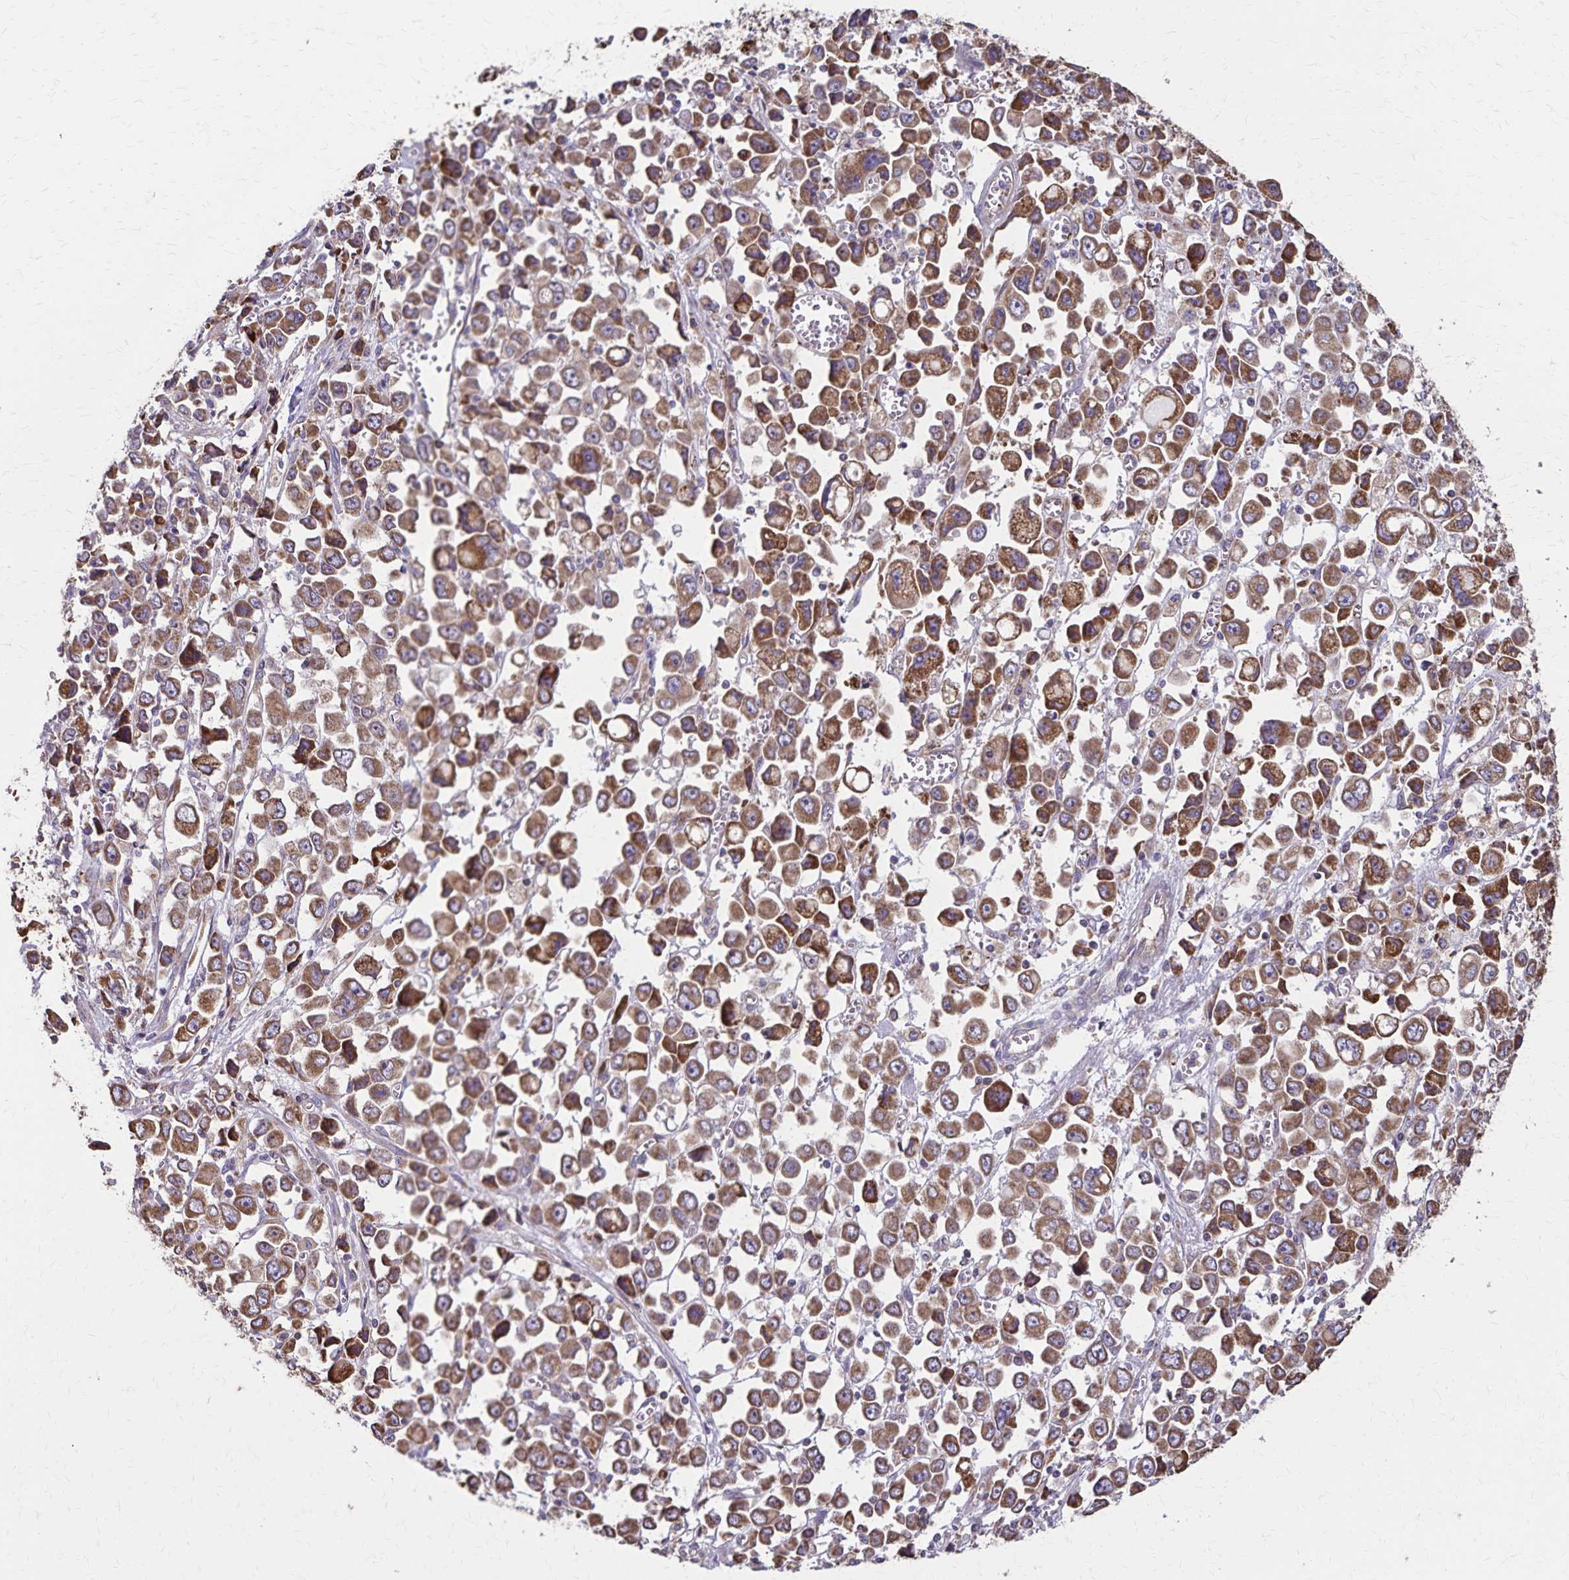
{"staining": {"intensity": "strong", "quantity": ">75%", "location": "cytoplasmic/membranous"}, "tissue": "stomach cancer", "cell_type": "Tumor cells", "image_type": "cancer", "snomed": [{"axis": "morphology", "description": "Adenocarcinoma, NOS"}, {"axis": "topography", "description": "Stomach, upper"}], "caption": "A brown stain highlights strong cytoplasmic/membranous positivity of a protein in human stomach cancer tumor cells.", "gene": "RNF10", "patient": {"sex": "male", "age": 70}}